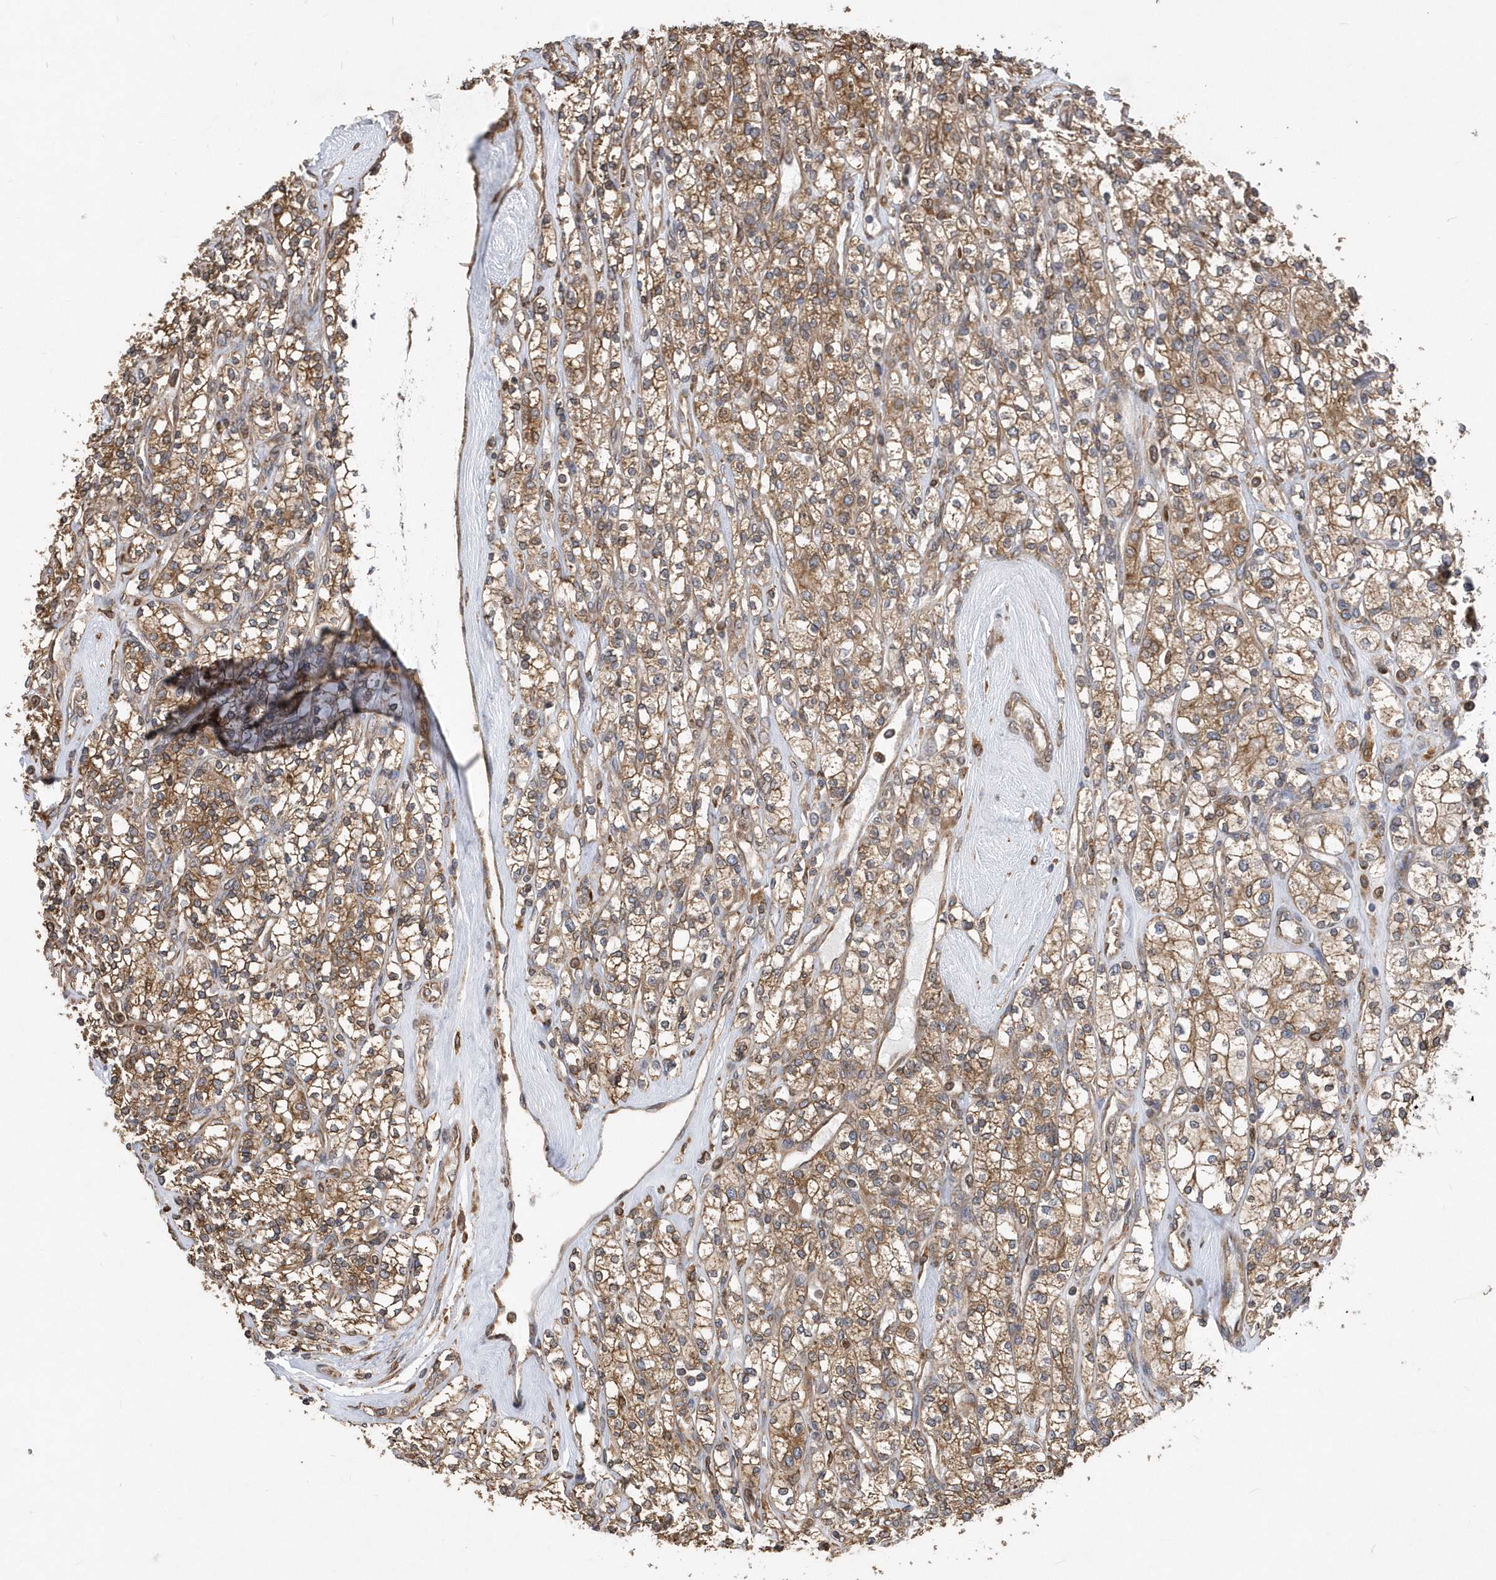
{"staining": {"intensity": "moderate", "quantity": ">75%", "location": "cytoplasmic/membranous"}, "tissue": "renal cancer", "cell_type": "Tumor cells", "image_type": "cancer", "snomed": [{"axis": "morphology", "description": "Adenocarcinoma, NOS"}, {"axis": "topography", "description": "Kidney"}], "caption": "Human renal cancer (adenocarcinoma) stained for a protein (brown) shows moderate cytoplasmic/membranous positive staining in approximately >75% of tumor cells.", "gene": "VAMP7", "patient": {"sex": "male", "age": 77}}